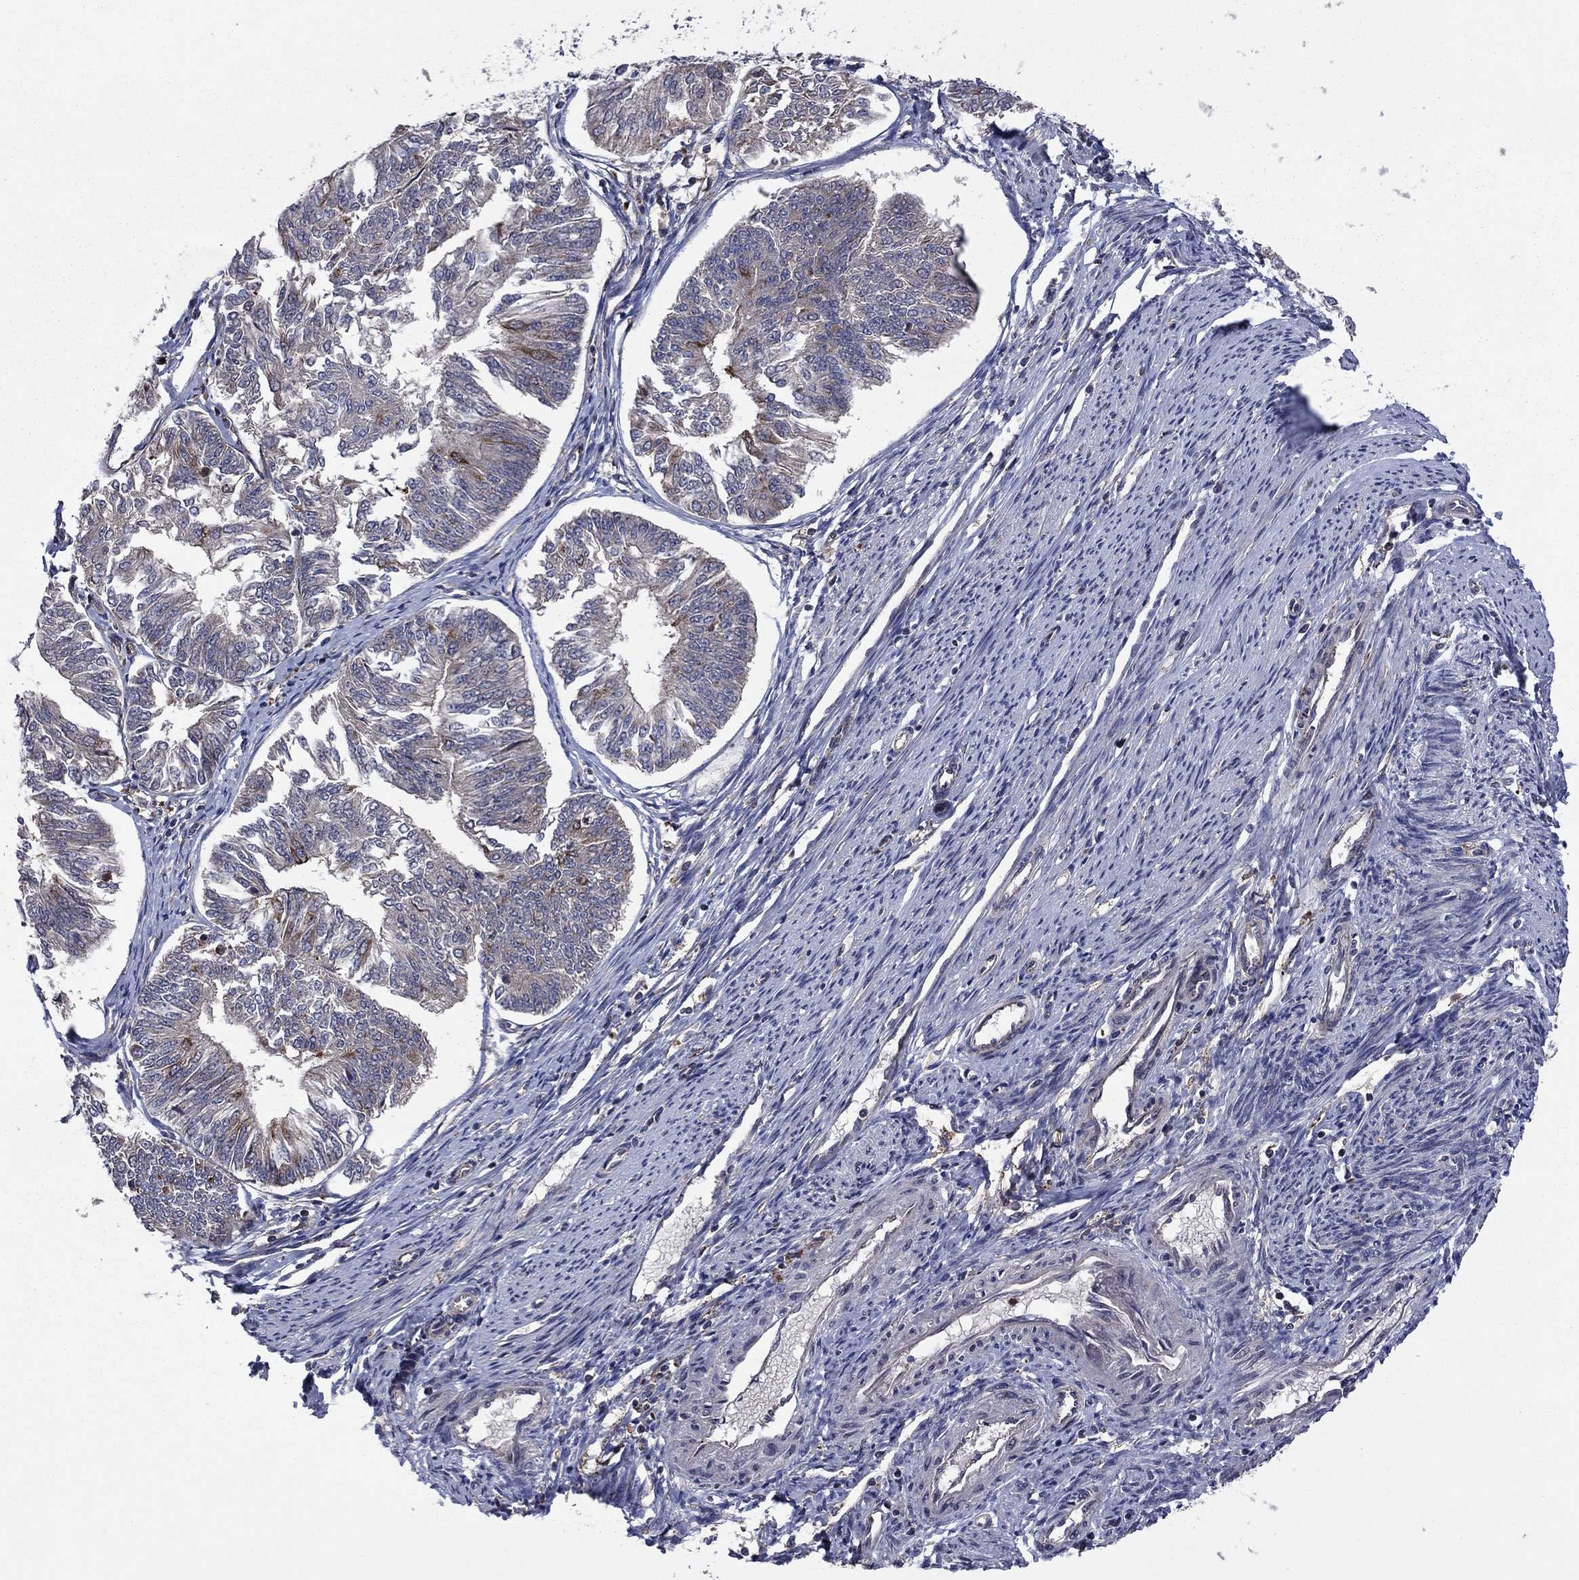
{"staining": {"intensity": "strong", "quantity": "<25%", "location": "cytoplasmic/membranous"}, "tissue": "endometrial cancer", "cell_type": "Tumor cells", "image_type": "cancer", "snomed": [{"axis": "morphology", "description": "Adenocarcinoma, NOS"}, {"axis": "topography", "description": "Endometrium"}], "caption": "Immunohistochemical staining of human adenocarcinoma (endometrial) demonstrates medium levels of strong cytoplasmic/membranous positivity in about <25% of tumor cells. The staining was performed using DAB to visualize the protein expression in brown, while the nuclei were stained in blue with hematoxylin (Magnification: 20x).", "gene": "MEA1", "patient": {"sex": "female", "age": 58}}